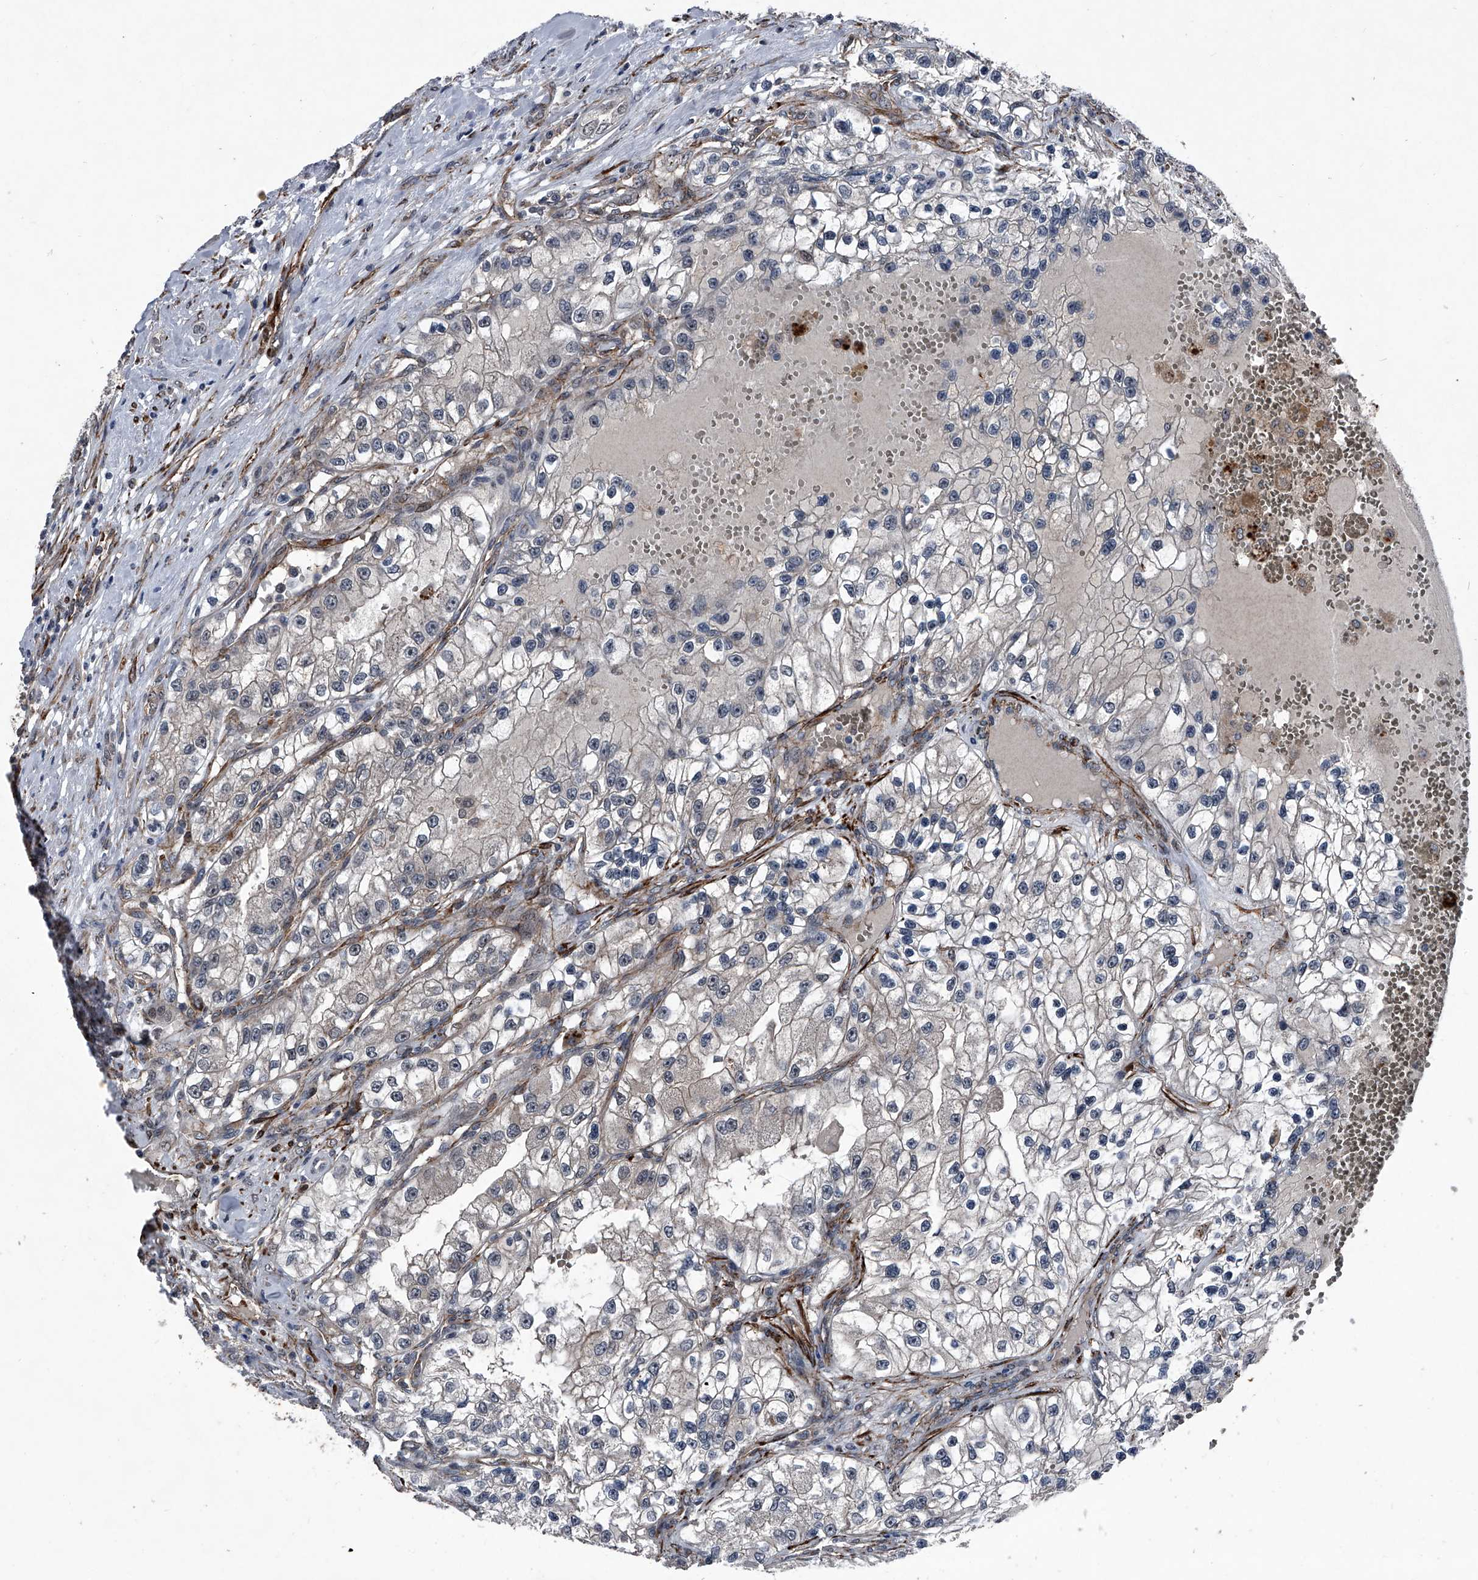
{"staining": {"intensity": "negative", "quantity": "none", "location": "none"}, "tissue": "renal cancer", "cell_type": "Tumor cells", "image_type": "cancer", "snomed": [{"axis": "morphology", "description": "Adenocarcinoma, NOS"}, {"axis": "topography", "description": "Kidney"}], "caption": "Tumor cells are negative for brown protein staining in adenocarcinoma (renal). (DAB (3,3'-diaminobenzidine) IHC with hematoxylin counter stain).", "gene": "MAPKAP1", "patient": {"sex": "female", "age": 57}}